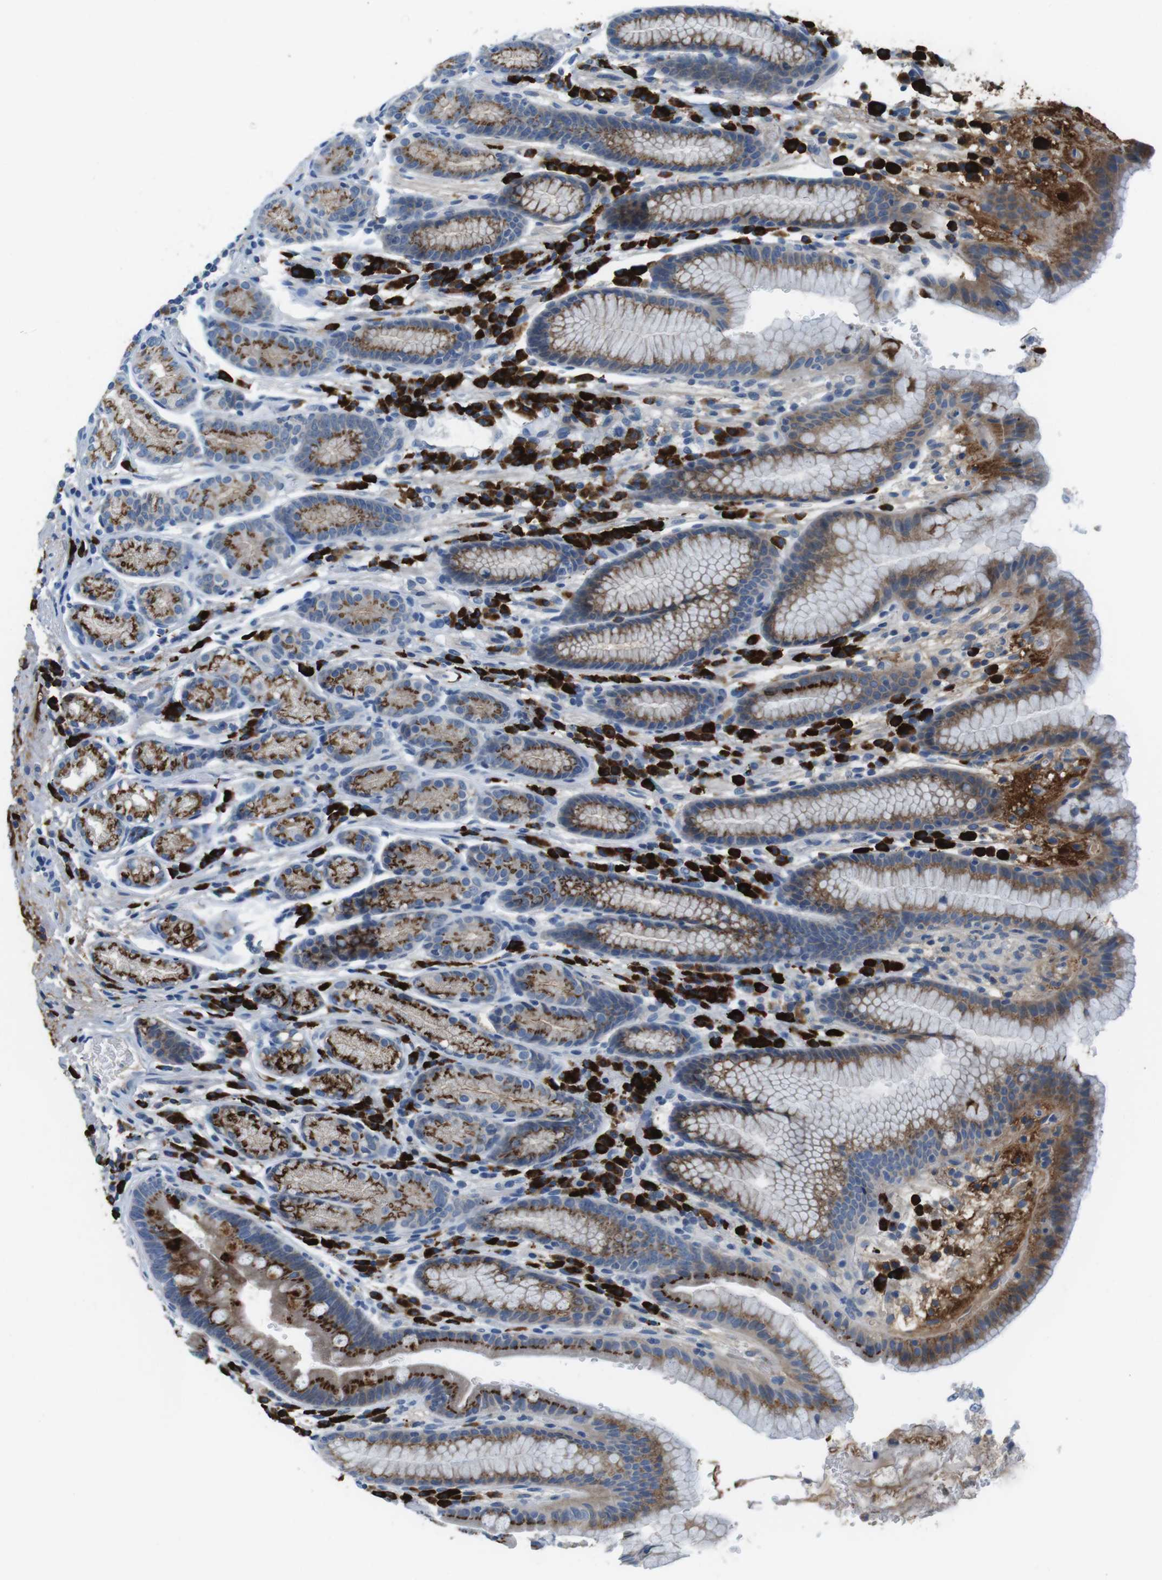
{"staining": {"intensity": "moderate", "quantity": ">75%", "location": "cytoplasmic/membranous"}, "tissue": "stomach", "cell_type": "Glandular cells", "image_type": "normal", "snomed": [{"axis": "morphology", "description": "Normal tissue, NOS"}, {"axis": "topography", "description": "Stomach, lower"}], "caption": "IHC image of benign stomach stained for a protein (brown), which reveals medium levels of moderate cytoplasmic/membranous positivity in approximately >75% of glandular cells.", "gene": "SLC35A3", "patient": {"sex": "male", "age": 52}}